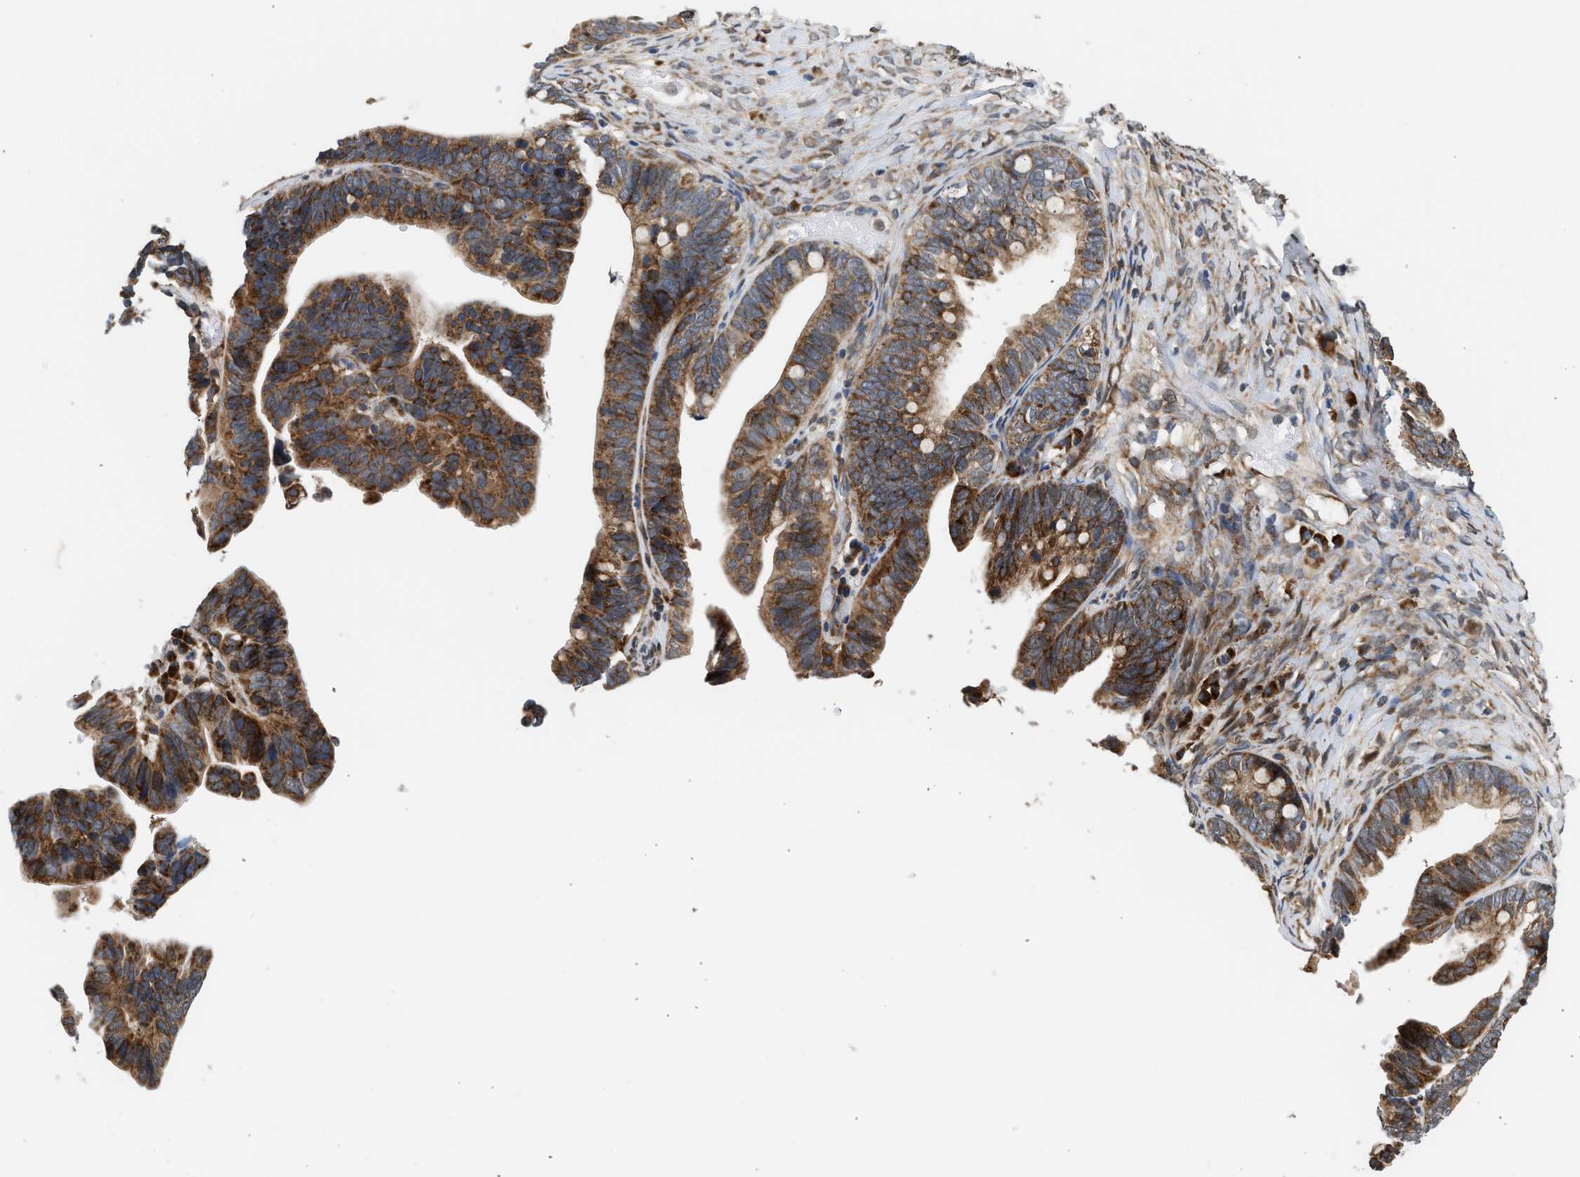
{"staining": {"intensity": "moderate", "quantity": ">75%", "location": "cytoplasmic/membranous"}, "tissue": "ovarian cancer", "cell_type": "Tumor cells", "image_type": "cancer", "snomed": [{"axis": "morphology", "description": "Cystadenocarcinoma, serous, NOS"}, {"axis": "topography", "description": "Ovary"}], "caption": "Immunohistochemical staining of ovarian serous cystadenocarcinoma displays medium levels of moderate cytoplasmic/membranous protein staining in approximately >75% of tumor cells.", "gene": "POLG2", "patient": {"sex": "female", "age": 56}}